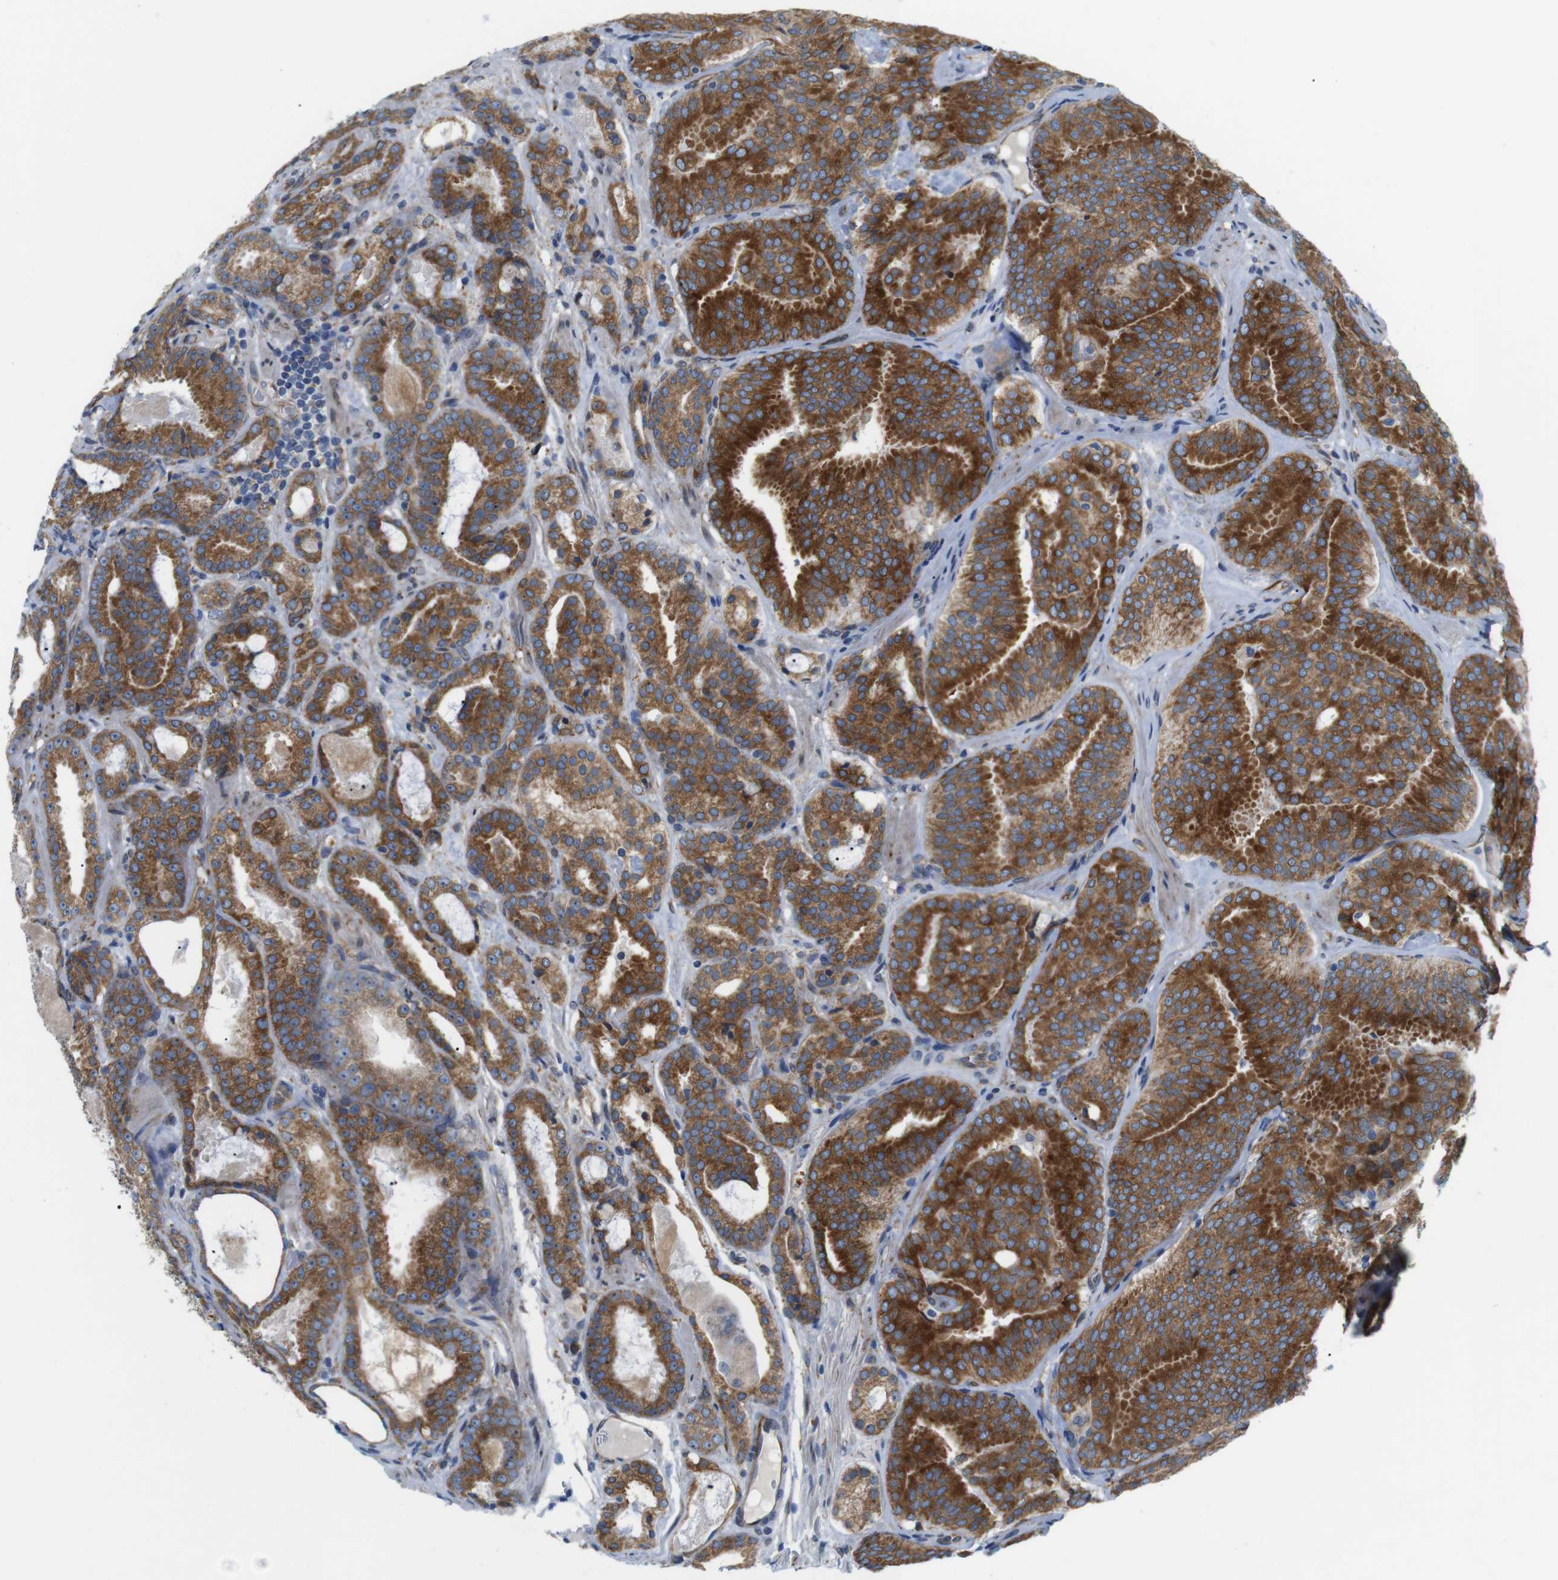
{"staining": {"intensity": "strong", "quantity": ">75%", "location": "cytoplasmic/membranous"}, "tissue": "prostate cancer", "cell_type": "Tumor cells", "image_type": "cancer", "snomed": [{"axis": "morphology", "description": "Adenocarcinoma, Low grade"}, {"axis": "topography", "description": "Prostate"}], "caption": "IHC of human prostate low-grade adenocarcinoma shows high levels of strong cytoplasmic/membranous positivity in about >75% of tumor cells.", "gene": "HACD3", "patient": {"sex": "male", "age": 69}}